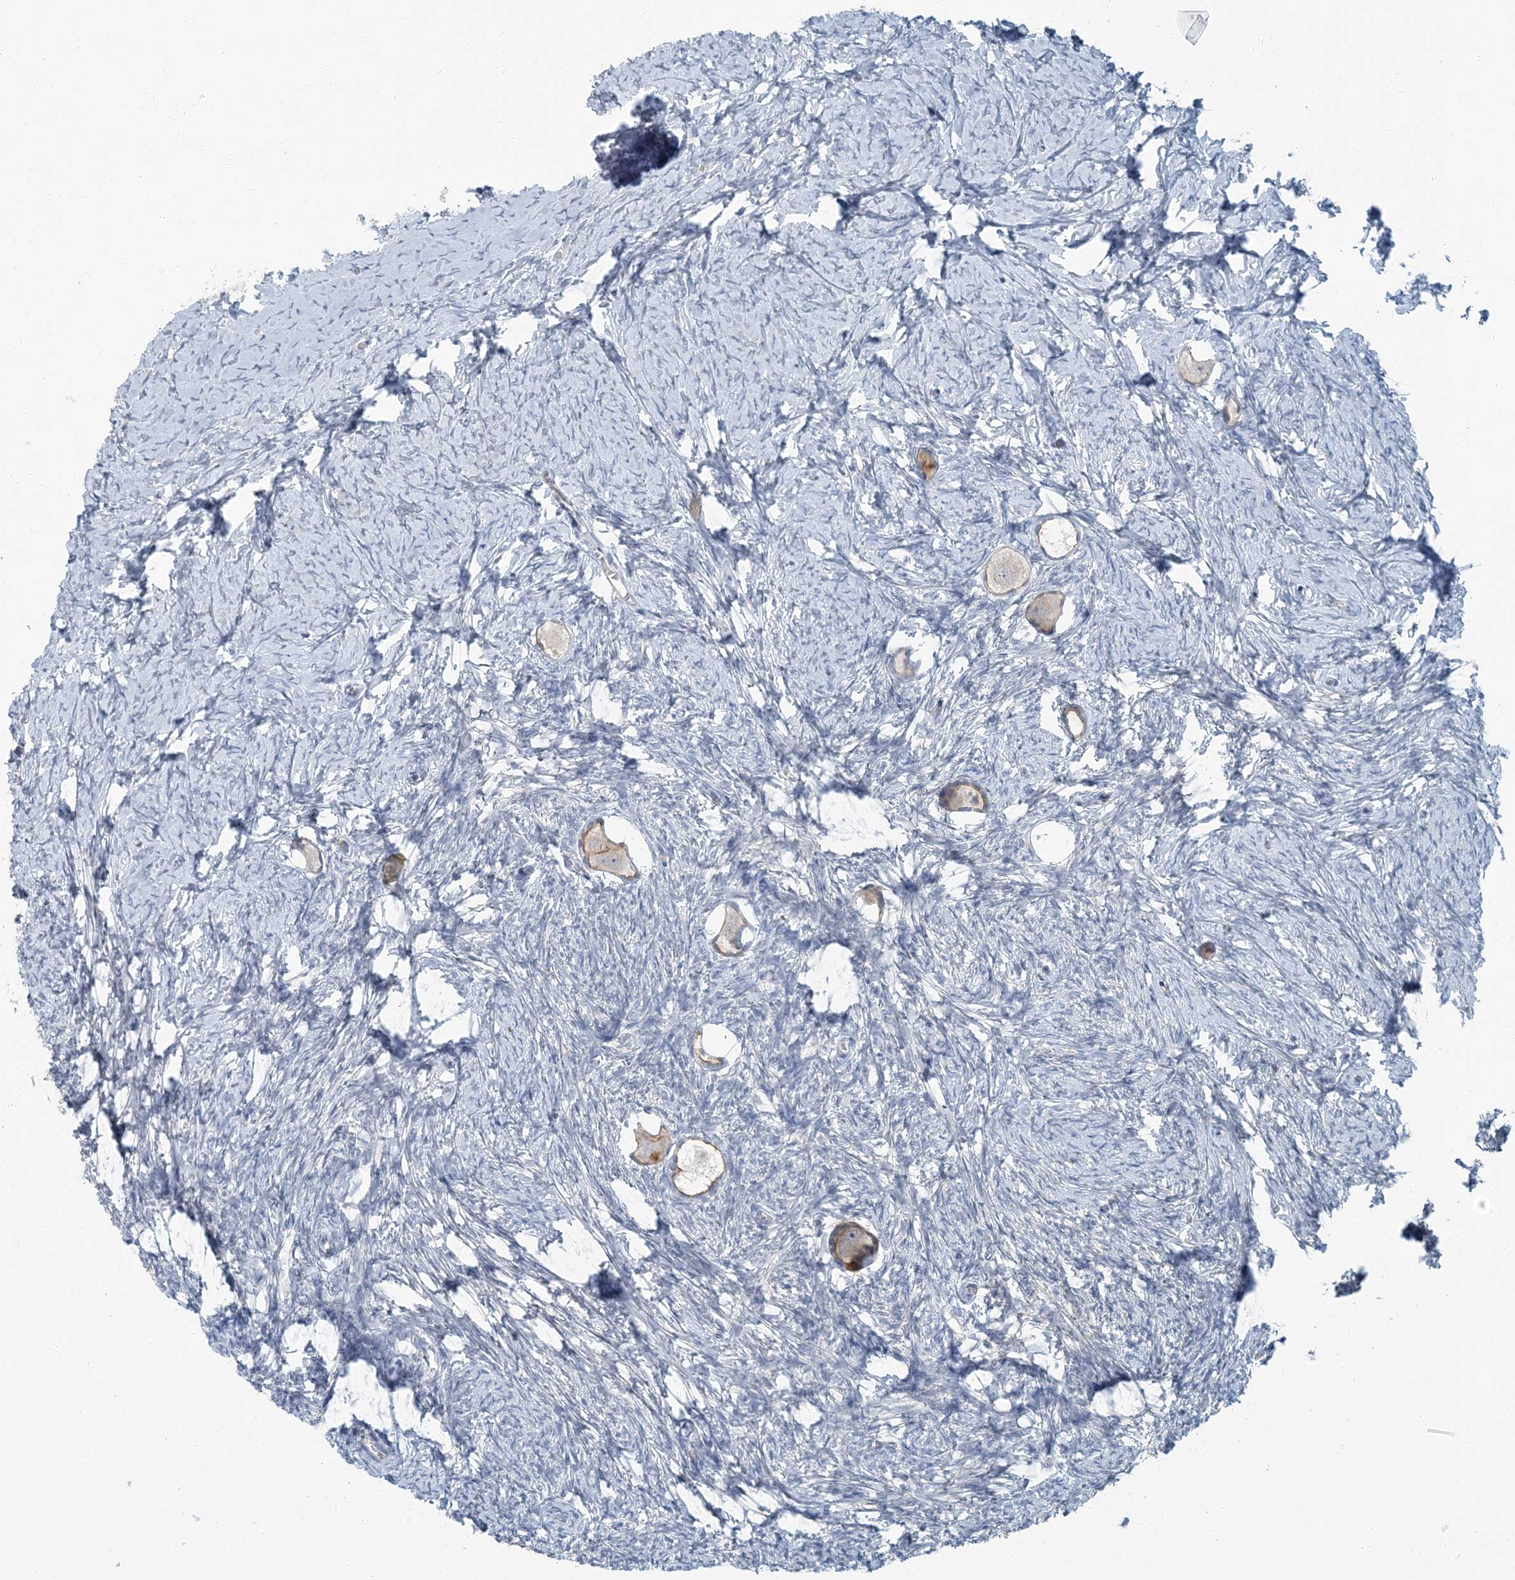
{"staining": {"intensity": "weak", "quantity": "25%-75%", "location": "cytoplasmic/membranous"}, "tissue": "ovary", "cell_type": "Follicle cells", "image_type": "normal", "snomed": [{"axis": "morphology", "description": "Normal tissue, NOS"}, {"axis": "topography", "description": "Ovary"}], "caption": "Ovary stained with DAB (3,3'-diaminobenzidine) immunohistochemistry (IHC) demonstrates low levels of weak cytoplasmic/membranous staining in about 25%-75% of follicle cells.", "gene": "EPHA4", "patient": {"sex": "female", "age": 27}}